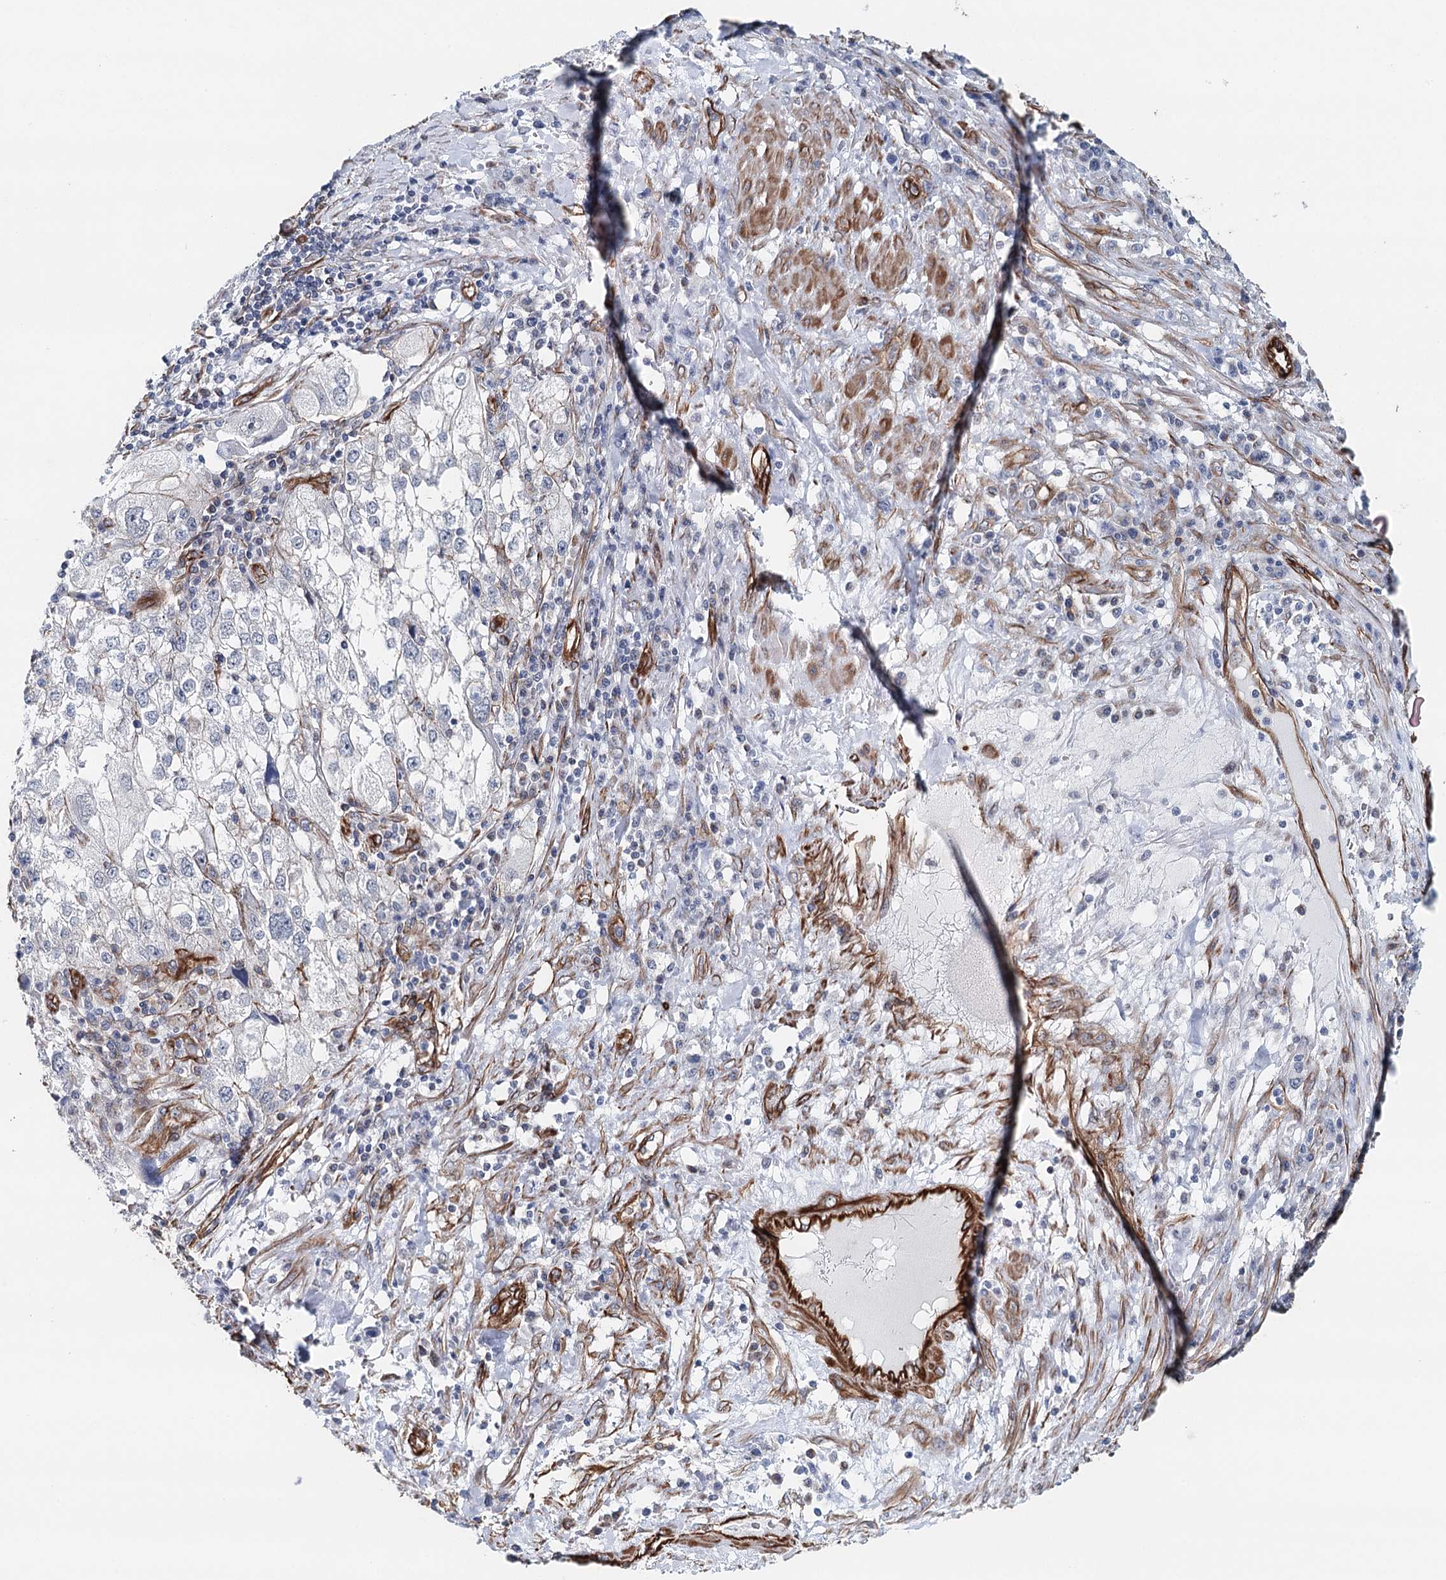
{"staining": {"intensity": "negative", "quantity": "none", "location": "none"}, "tissue": "endometrial cancer", "cell_type": "Tumor cells", "image_type": "cancer", "snomed": [{"axis": "morphology", "description": "Adenocarcinoma, NOS"}, {"axis": "topography", "description": "Endometrium"}], "caption": "A high-resolution histopathology image shows immunohistochemistry (IHC) staining of endometrial cancer, which displays no significant expression in tumor cells.", "gene": "SYNPO", "patient": {"sex": "female", "age": 49}}